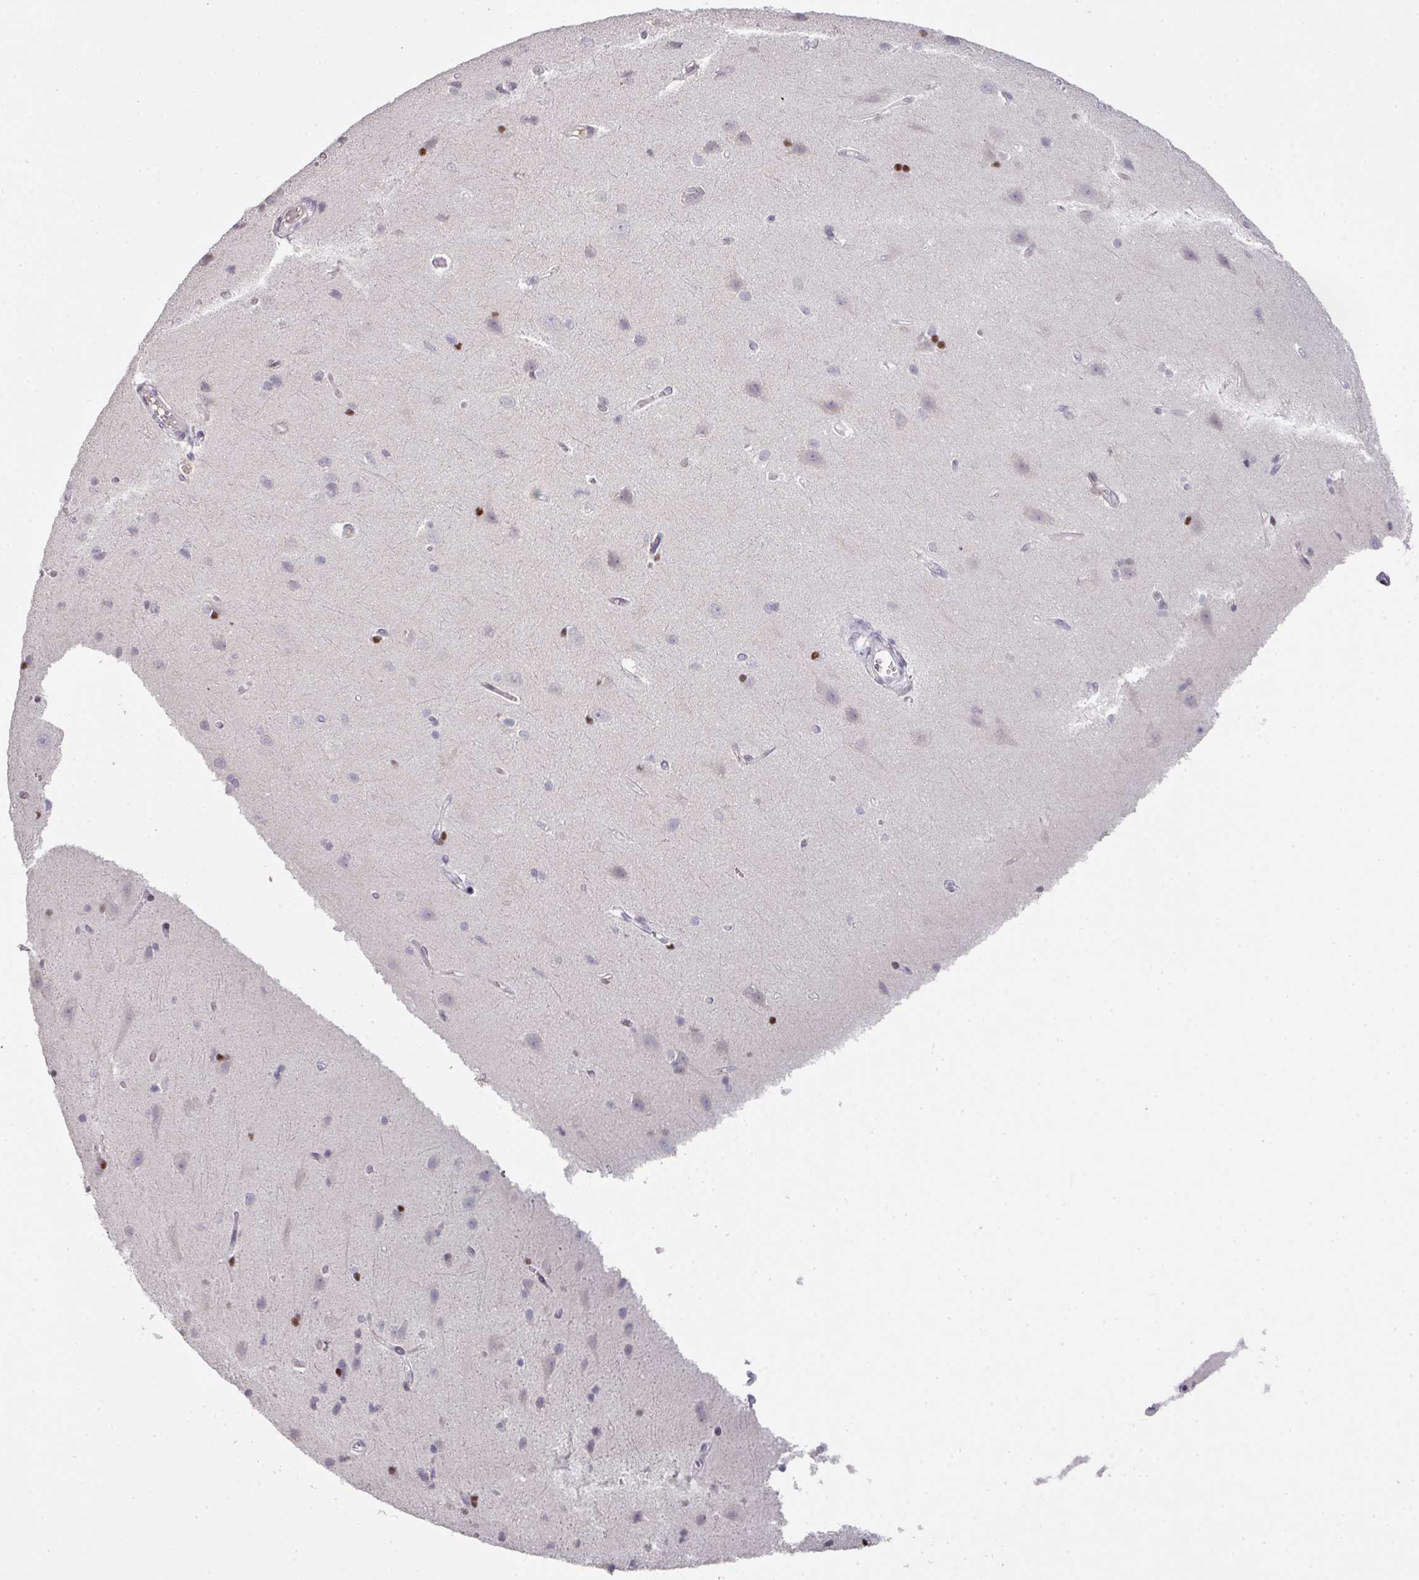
{"staining": {"intensity": "negative", "quantity": "none", "location": "none"}, "tissue": "cerebral cortex", "cell_type": "Endothelial cells", "image_type": "normal", "snomed": [{"axis": "morphology", "description": "Normal tissue, NOS"}, {"axis": "topography", "description": "Cerebral cortex"}], "caption": "DAB immunohistochemical staining of unremarkable cerebral cortex demonstrates no significant positivity in endothelial cells. (DAB (3,3'-diaminobenzidine) immunohistochemistry visualized using brightfield microscopy, high magnification).", "gene": "GTF2H3", "patient": {"sex": "male", "age": 37}}